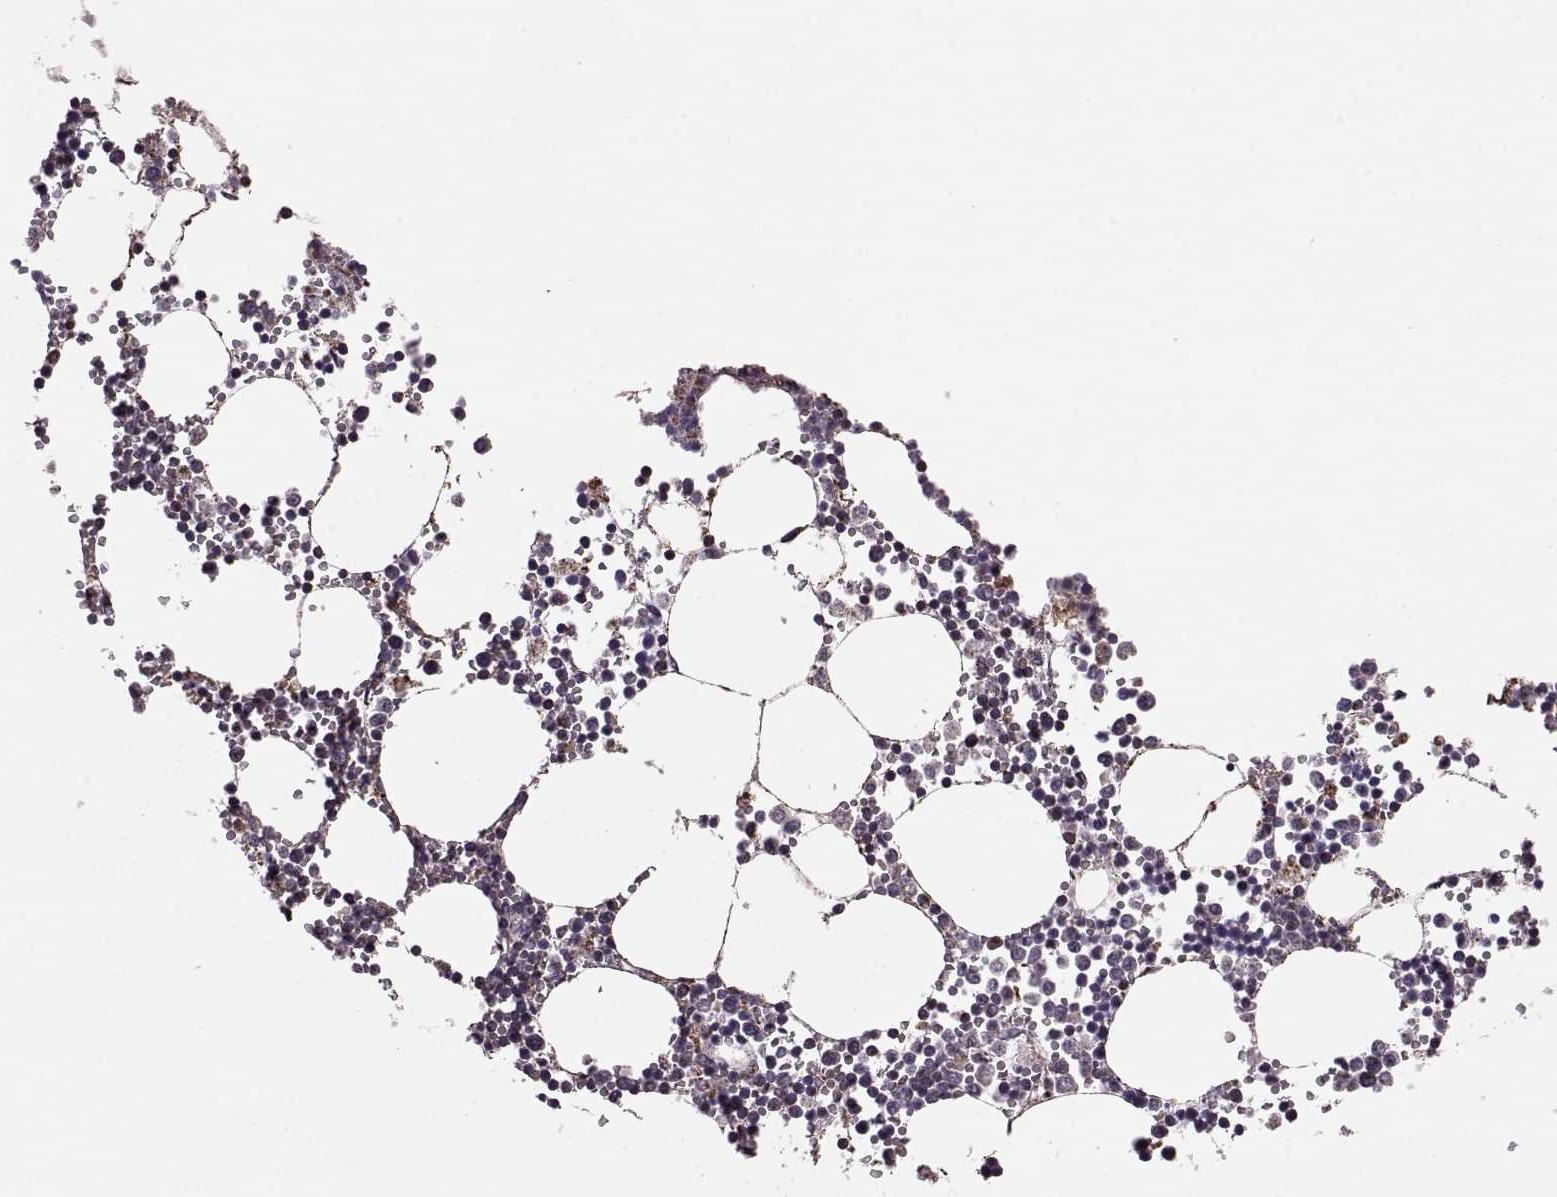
{"staining": {"intensity": "moderate", "quantity": "<25%", "location": "cytoplasmic/membranous"}, "tissue": "bone marrow", "cell_type": "Hematopoietic cells", "image_type": "normal", "snomed": [{"axis": "morphology", "description": "Normal tissue, NOS"}, {"axis": "topography", "description": "Bone marrow"}], "caption": "Brown immunohistochemical staining in unremarkable human bone marrow reveals moderate cytoplasmic/membranous positivity in about <25% of hematopoietic cells. The staining was performed using DAB, with brown indicating positive protein expression. Nuclei are stained blue with hematoxylin.", "gene": "PUDP", "patient": {"sex": "male", "age": 54}}